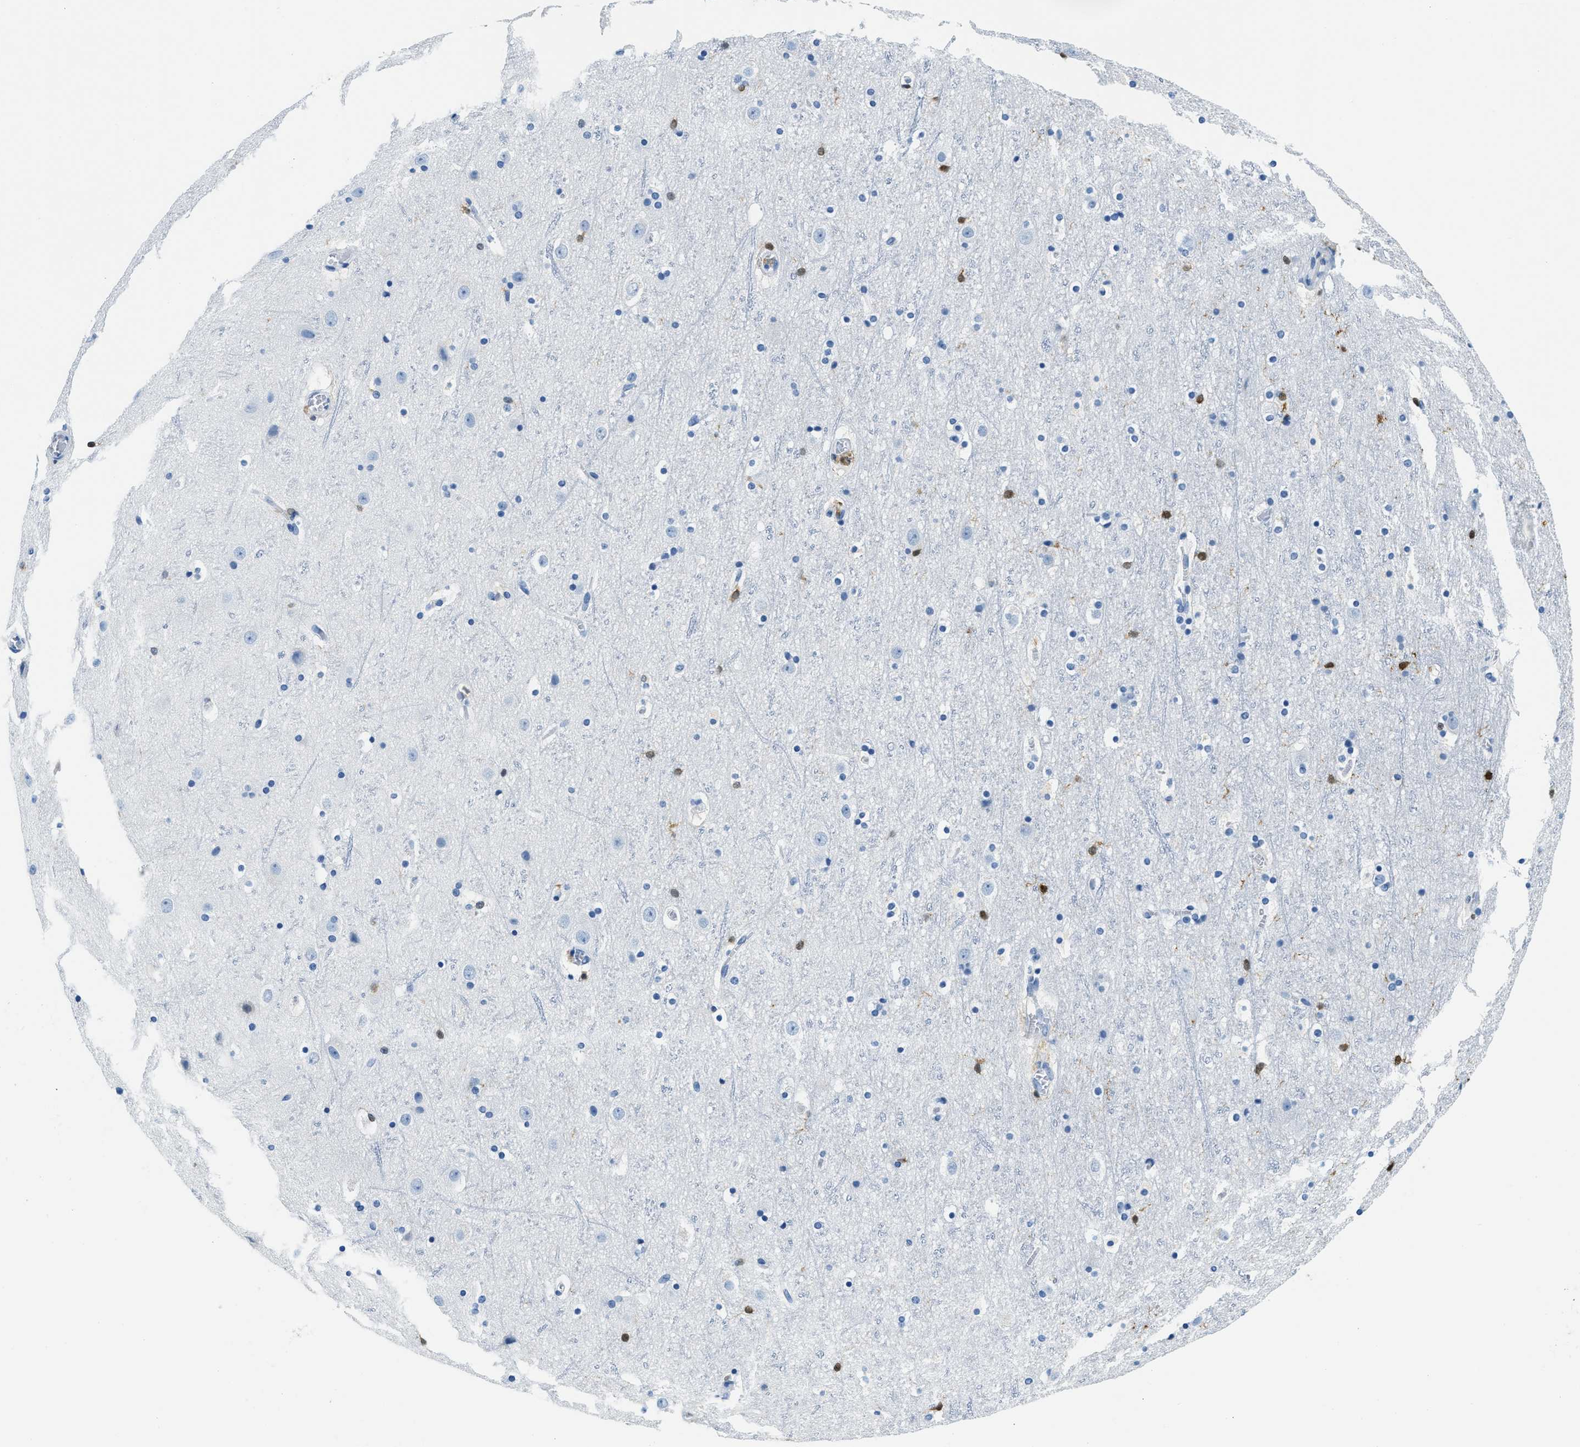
{"staining": {"intensity": "negative", "quantity": "none", "location": "none"}, "tissue": "cerebral cortex", "cell_type": "Endothelial cells", "image_type": "normal", "snomed": [{"axis": "morphology", "description": "Normal tissue, NOS"}, {"axis": "topography", "description": "Cerebral cortex"}], "caption": "Endothelial cells are negative for brown protein staining in unremarkable cerebral cortex. (DAB immunohistochemistry with hematoxylin counter stain).", "gene": "CAPG", "patient": {"sex": "male", "age": 45}}